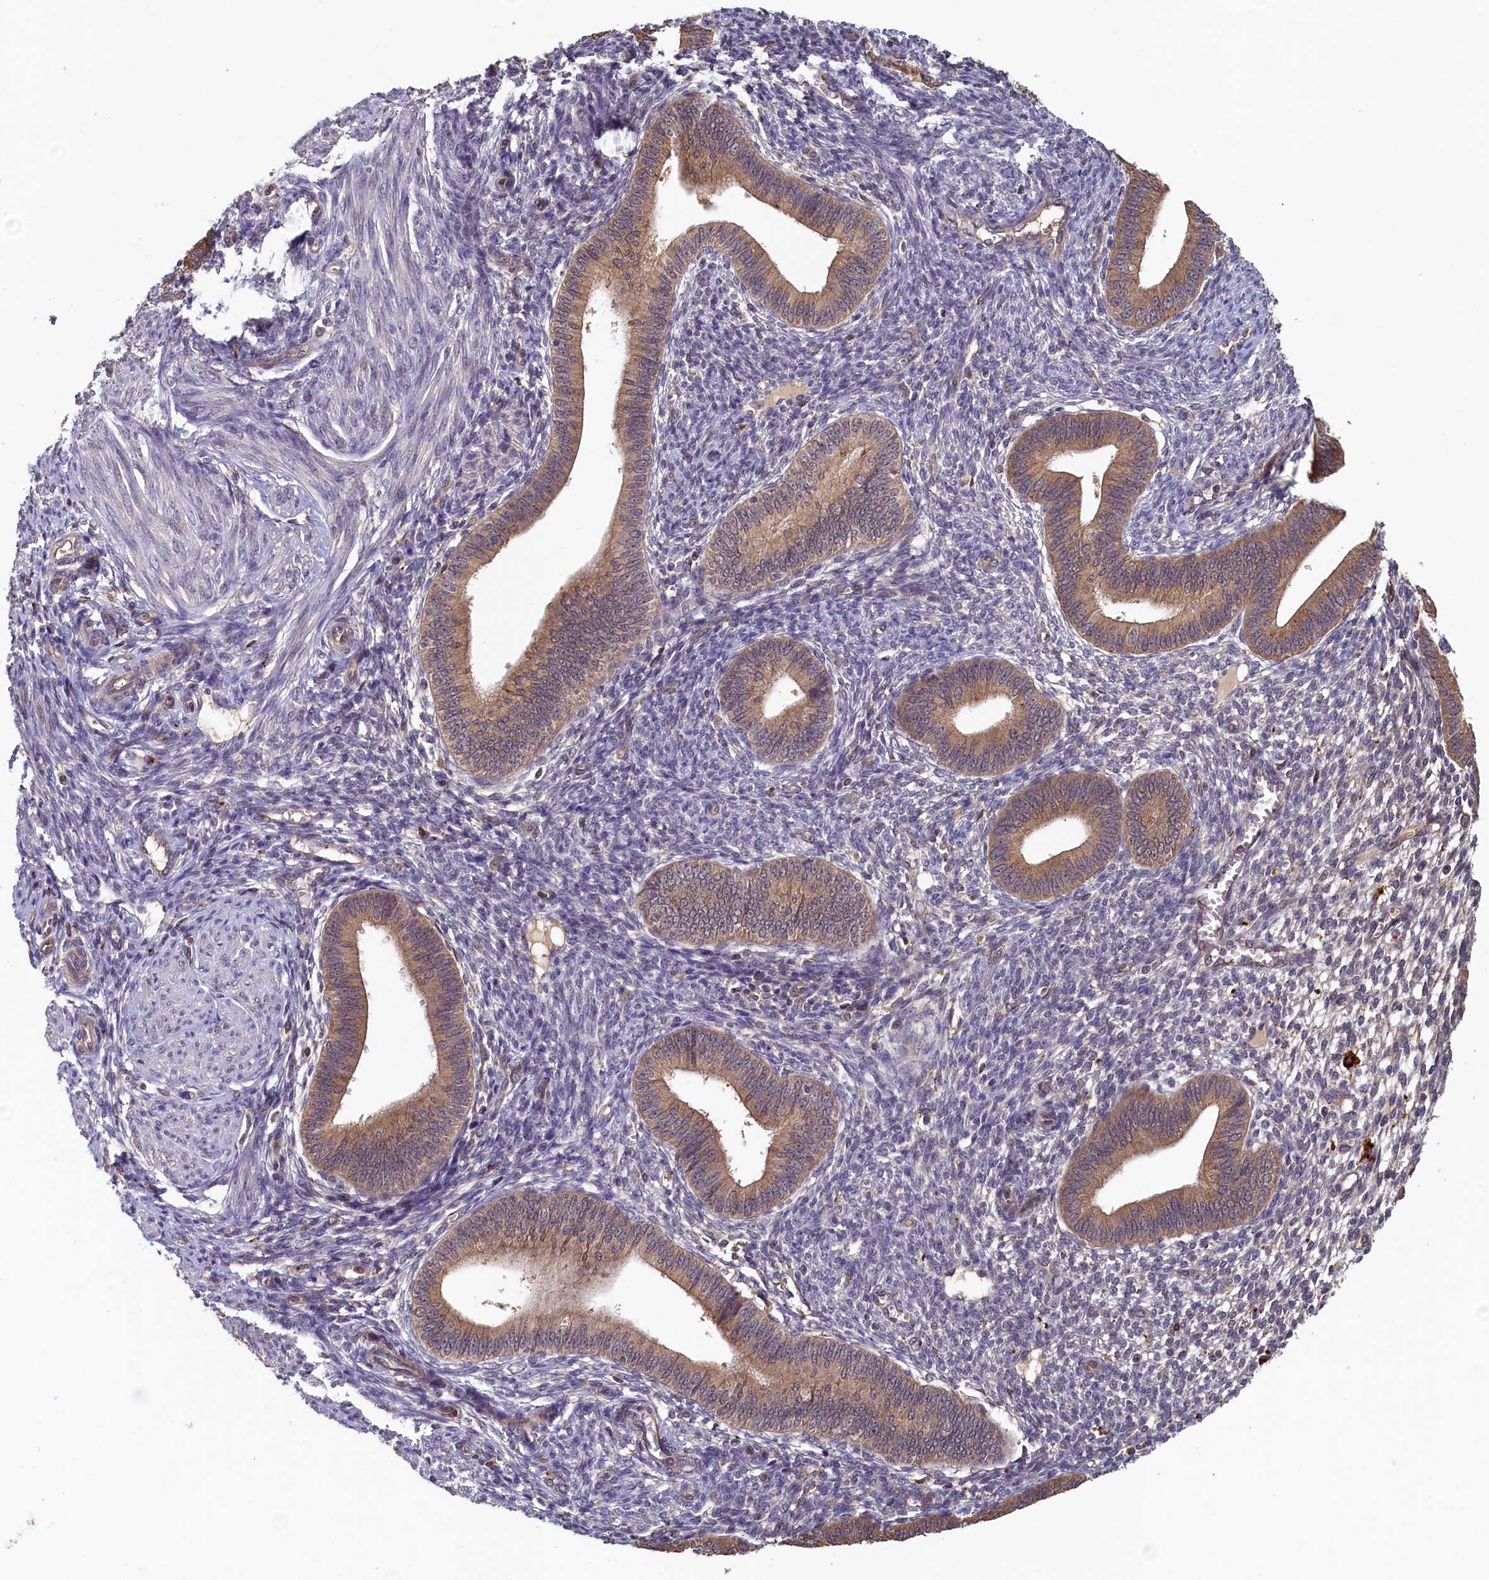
{"staining": {"intensity": "weak", "quantity": "<25%", "location": "cytoplasmic/membranous"}, "tissue": "endometrium", "cell_type": "Cells in endometrial stroma", "image_type": "normal", "snomed": [{"axis": "morphology", "description": "Normal tissue, NOS"}, {"axis": "topography", "description": "Endometrium"}], "caption": "DAB (3,3'-diaminobenzidine) immunohistochemical staining of benign human endometrium displays no significant positivity in cells in endometrial stroma. Brightfield microscopy of immunohistochemistry stained with DAB (brown) and hematoxylin (blue), captured at high magnification.", "gene": "NUBP2", "patient": {"sex": "female", "age": 46}}